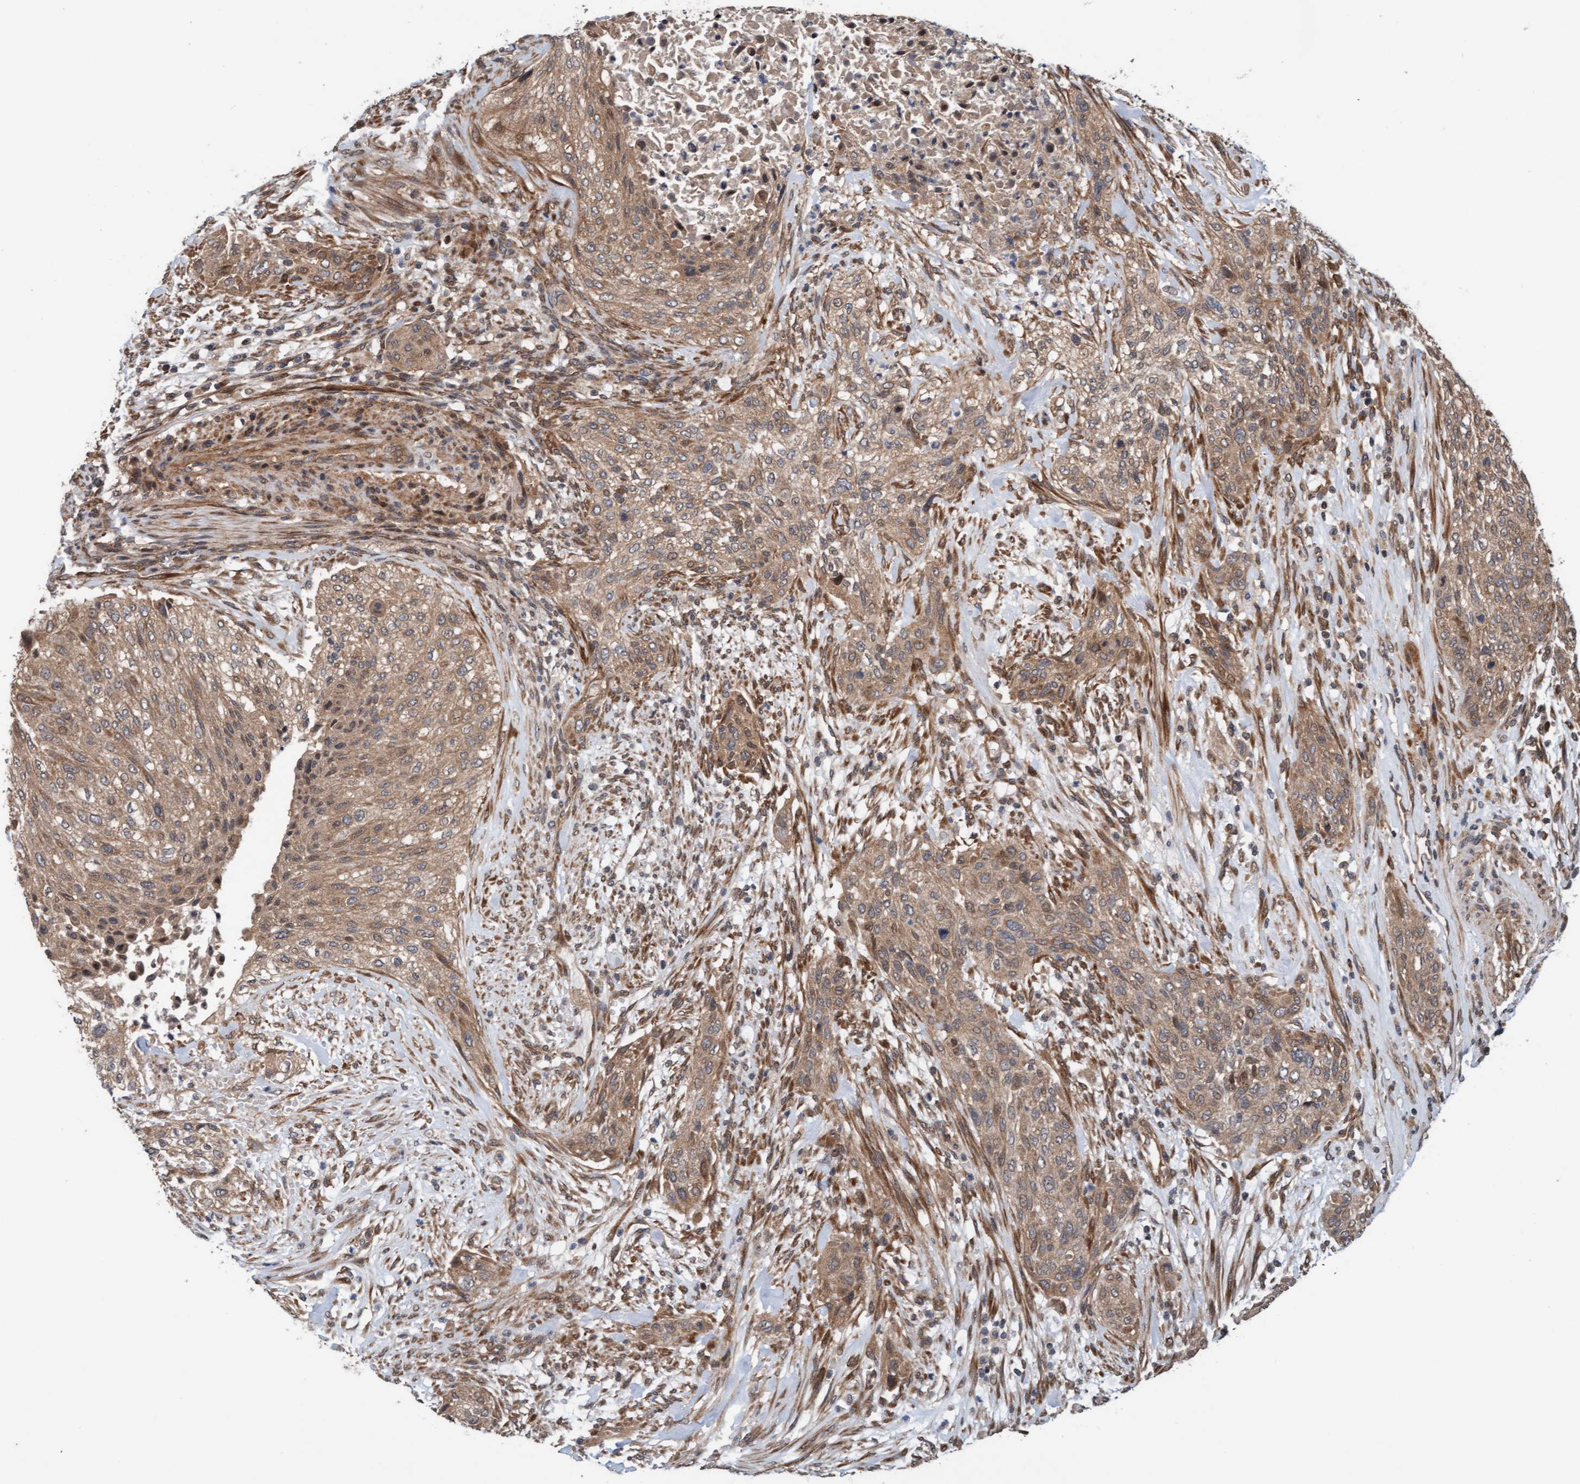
{"staining": {"intensity": "weak", "quantity": ">75%", "location": "cytoplasmic/membranous"}, "tissue": "urothelial cancer", "cell_type": "Tumor cells", "image_type": "cancer", "snomed": [{"axis": "morphology", "description": "Urothelial carcinoma, Low grade"}, {"axis": "morphology", "description": "Urothelial carcinoma, High grade"}, {"axis": "topography", "description": "Urinary bladder"}], "caption": "IHC staining of urothelial cancer, which exhibits low levels of weak cytoplasmic/membranous expression in about >75% of tumor cells indicating weak cytoplasmic/membranous protein expression. The staining was performed using DAB (brown) for protein detection and nuclei were counterstained in hematoxylin (blue).", "gene": "MLXIP", "patient": {"sex": "male", "age": 35}}